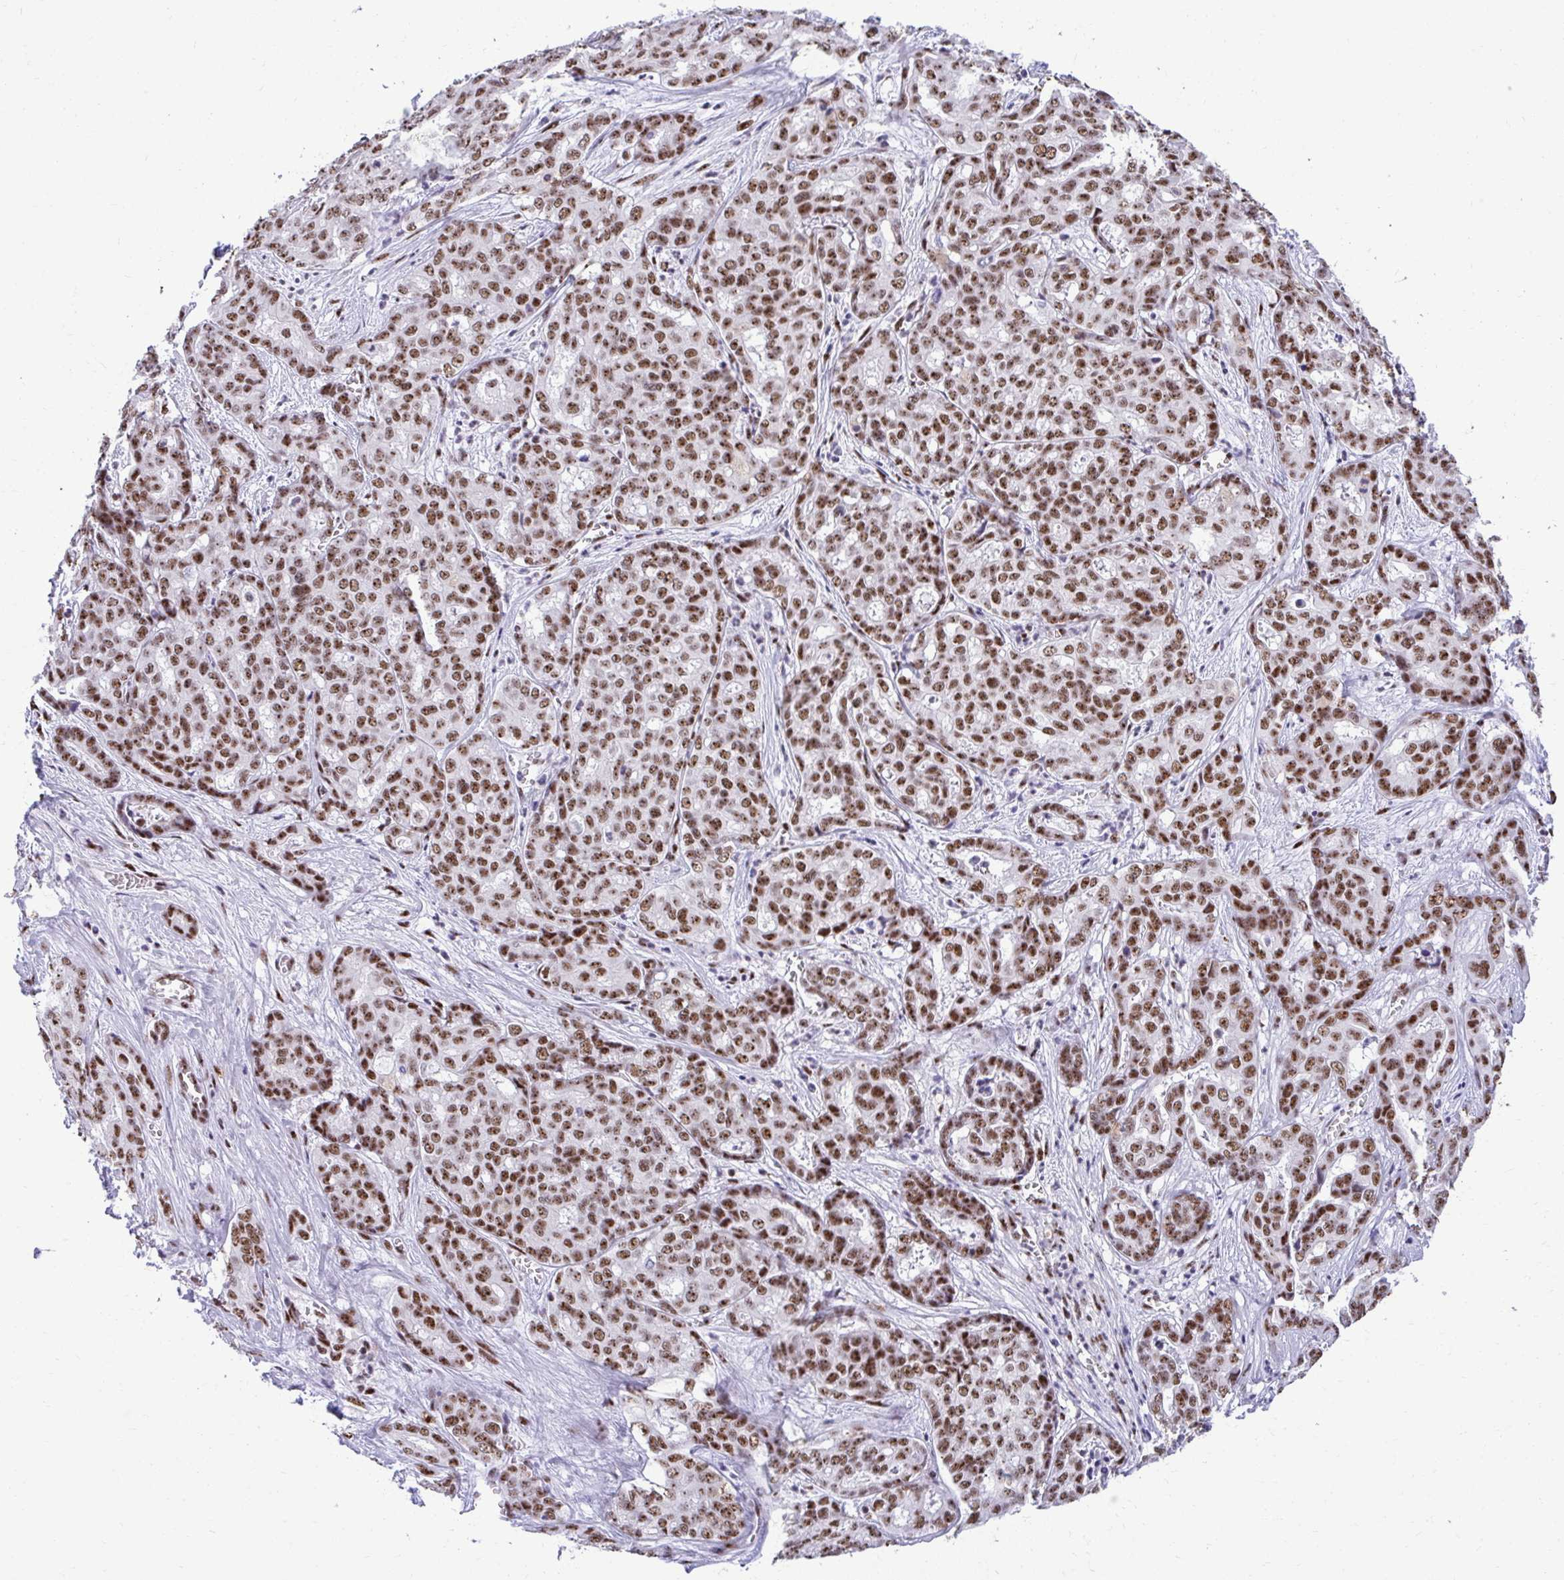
{"staining": {"intensity": "strong", "quantity": ">75%", "location": "nuclear"}, "tissue": "liver cancer", "cell_type": "Tumor cells", "image_type": "cancer", "snomed": [{"axis": "morphology", "description": "Cholangiocarcinoma"}, {"axis": "topography", "description": "Liver"}], "caption": "Immunohistochemical staining of liver cancer (cholangiocarcinoma) exhibits high levels of strong nuclear positivity in about >75% of tumor cells.", "gene": "PELP1", "patient": {"sex": "female", "age": 64}}